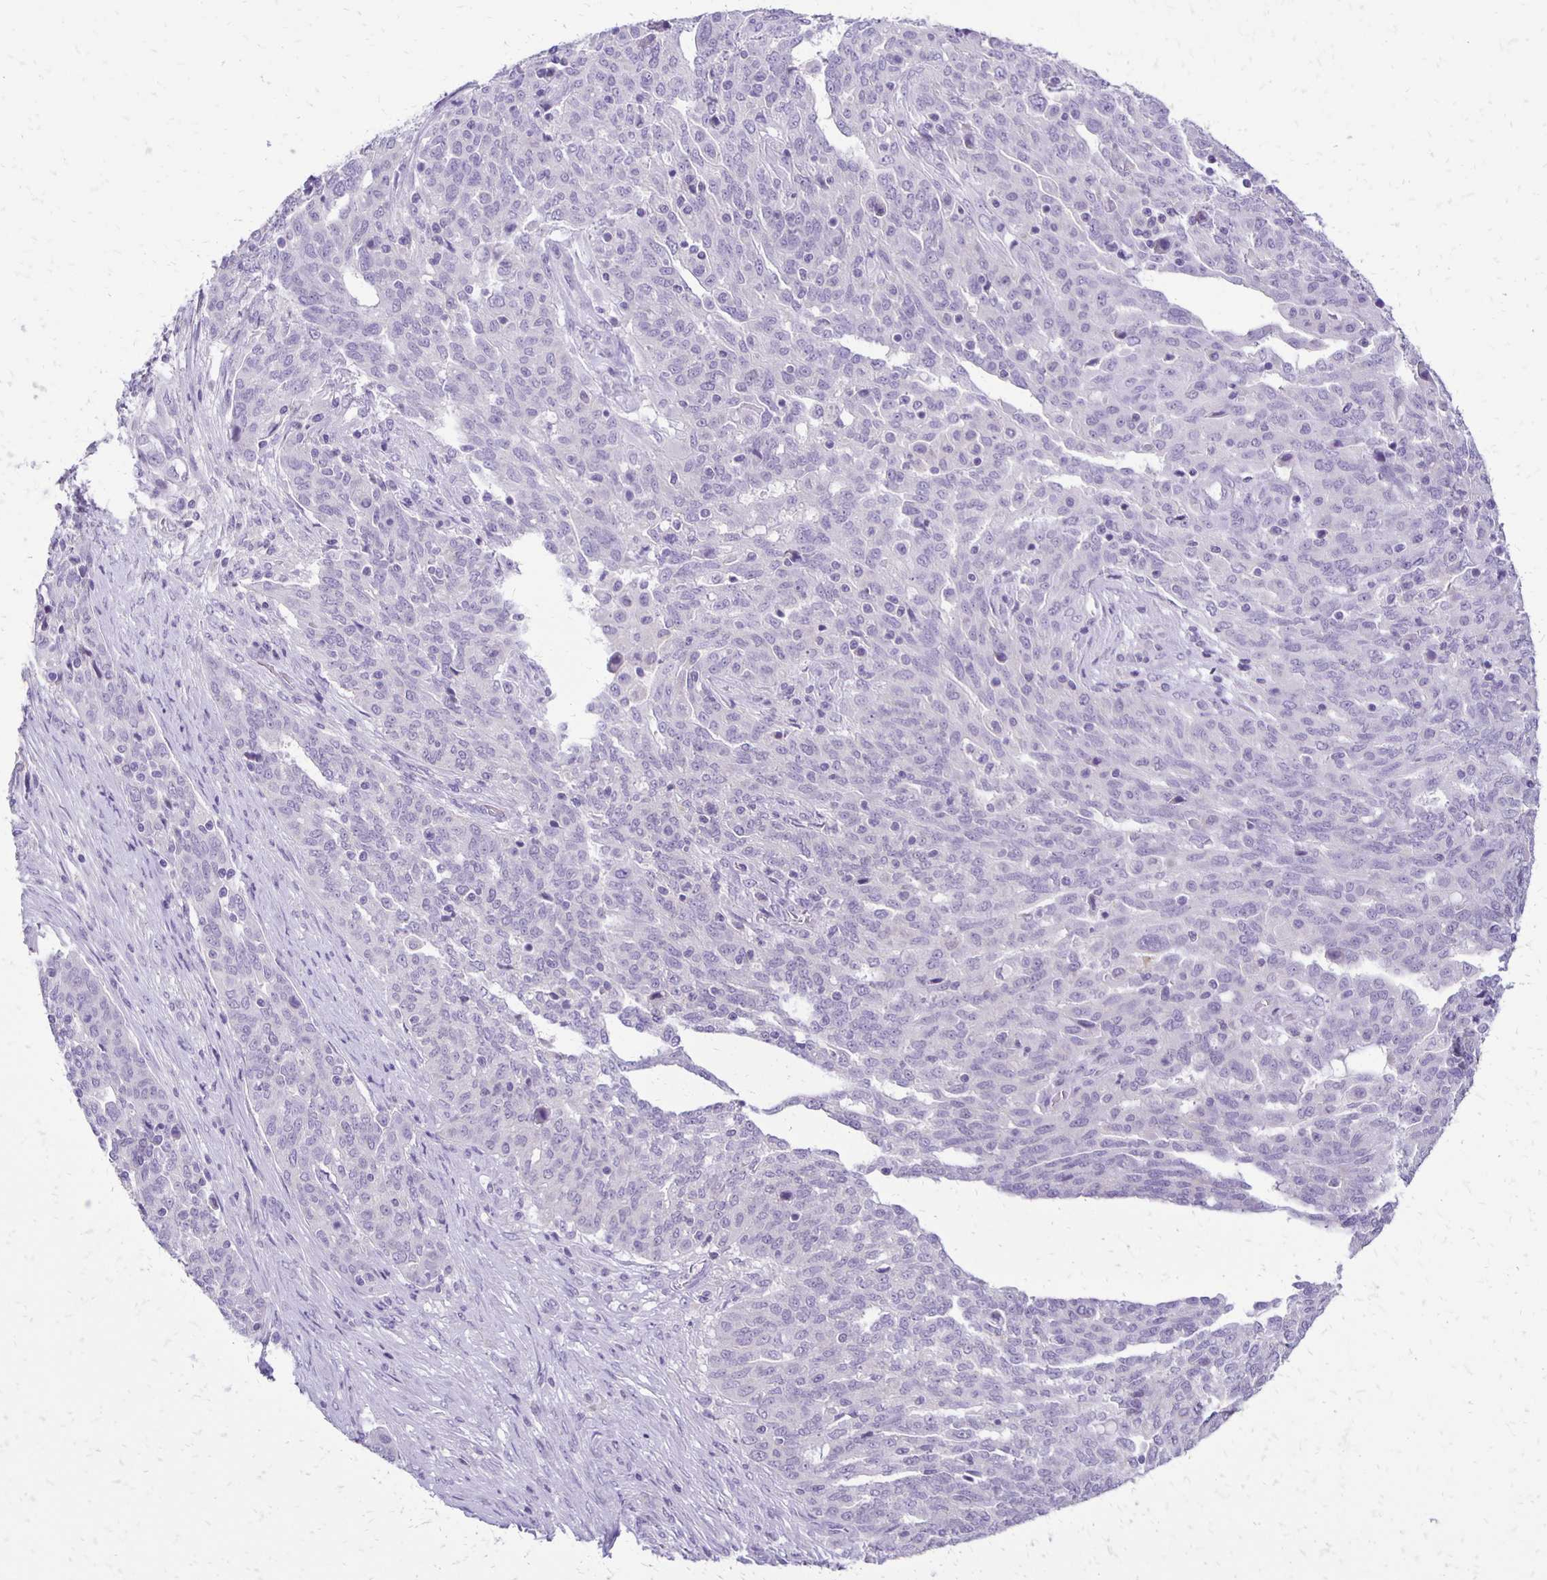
{"staining": {"intensity": "negative", "quantity": "none", "location": "none"}, "tissue": "ovarian cancer", "cell_type": "Tumor cells", "image_type": "cancer", "snomed": [{"axis": "morphology", "description": "Cystadenocarcinoma, serous, NOS"}, {"axis": "topography", "description": "Ovary"}], "caption": "Tumor cells are negative for protein expression in human serous cystadenocarcinoma (ovarian).", "gene": "ANKRD45", "patient": {"sex": "female", "age": 67}}